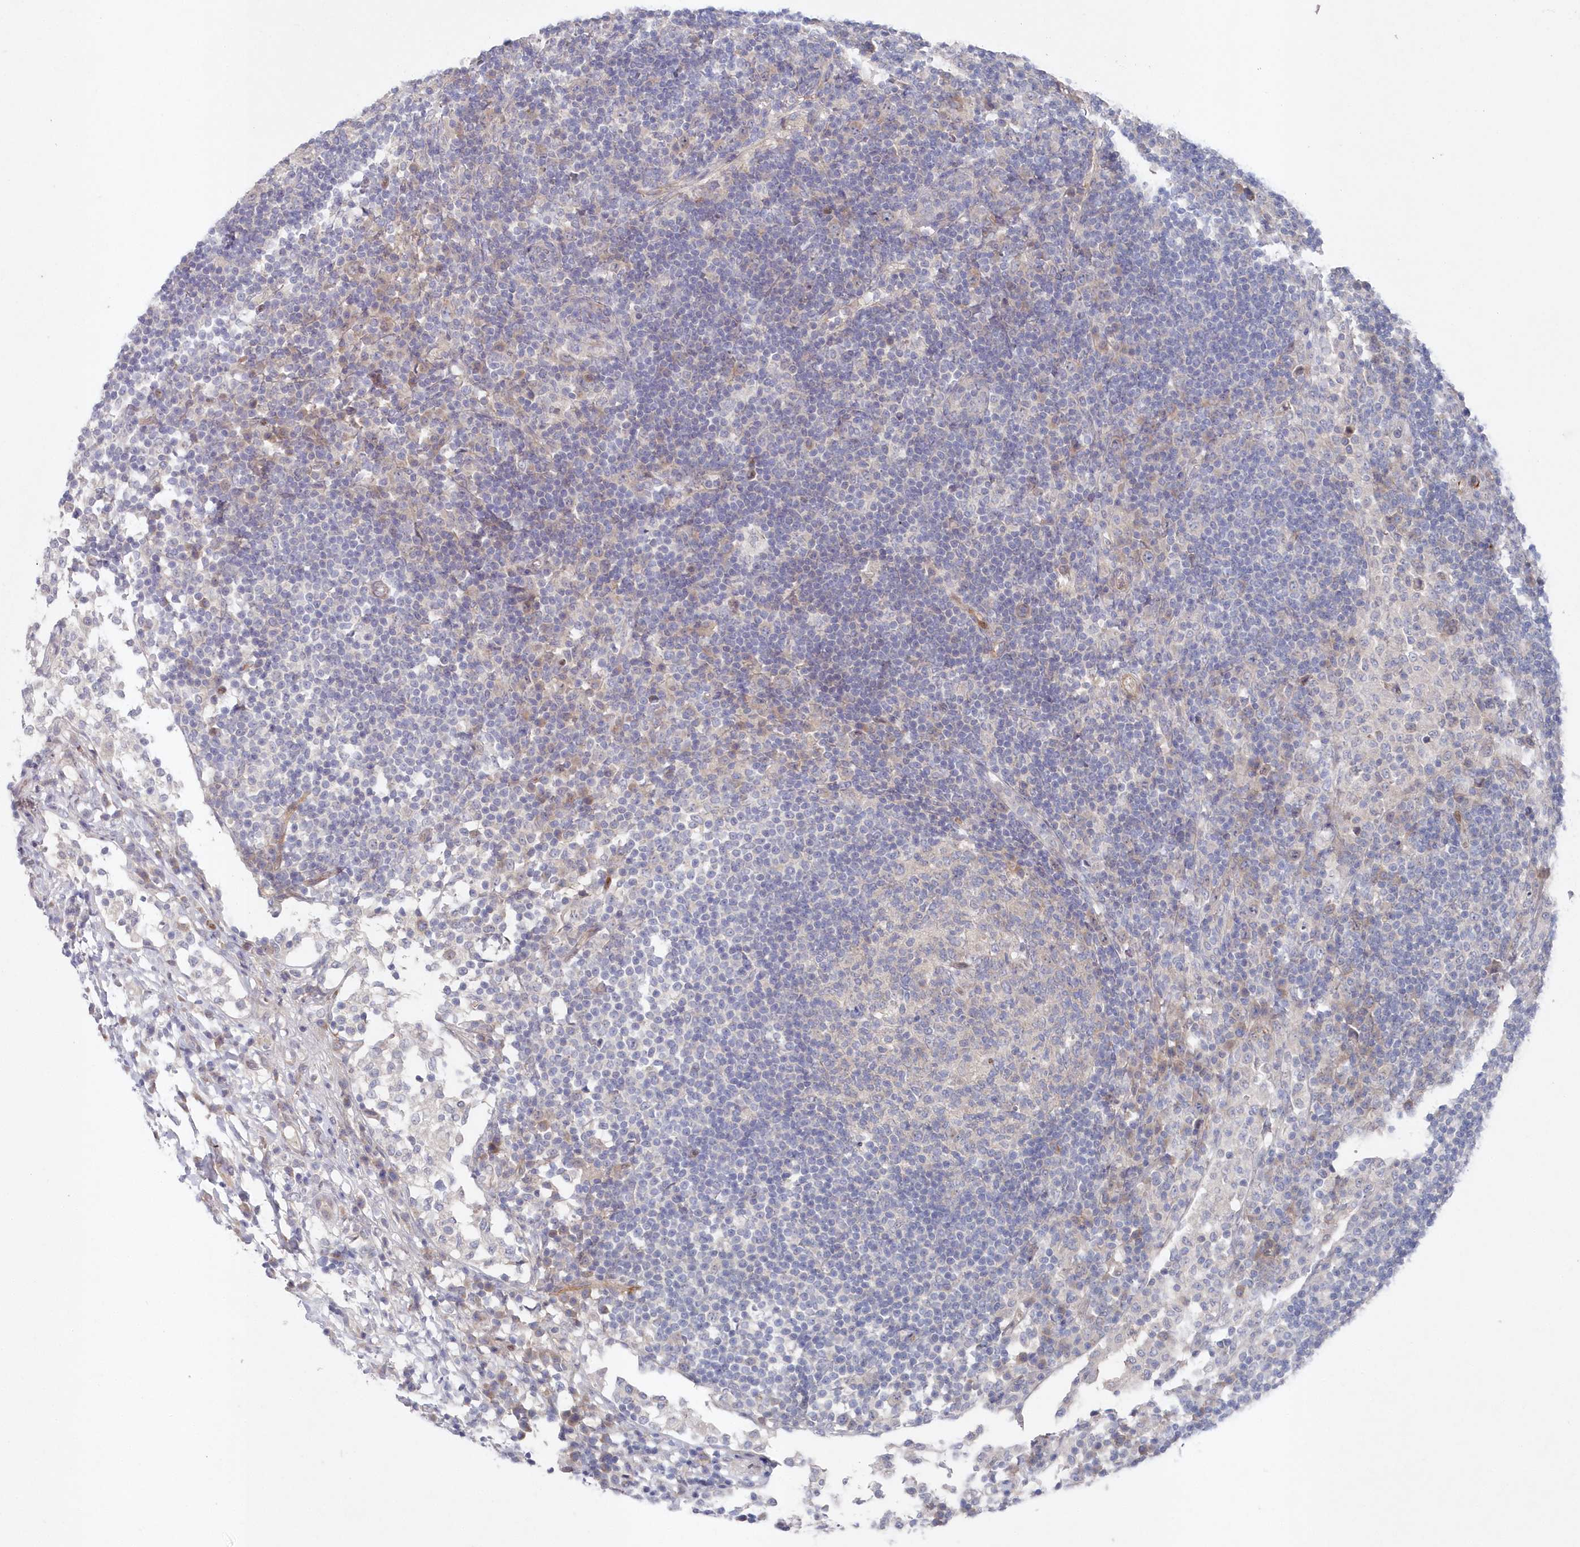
{"staining": {"intensity": "negative", "quantity": "none", "location": "none"}, "tissue": "lymph node", "cell_type": "Germinal center cells", "image_type": "normal", "snomed": [{"axis": "morphology", "description": "Normal tissue, NOS"}, {"axis": "topography", "description": "Lymph node"}], "caption": "Histopathology image shows no significant protein staining in germinal center cells of unremarkable lymph node.", "gene": "KIAA1586", "patient": {"sex": "female", "age": 53}}